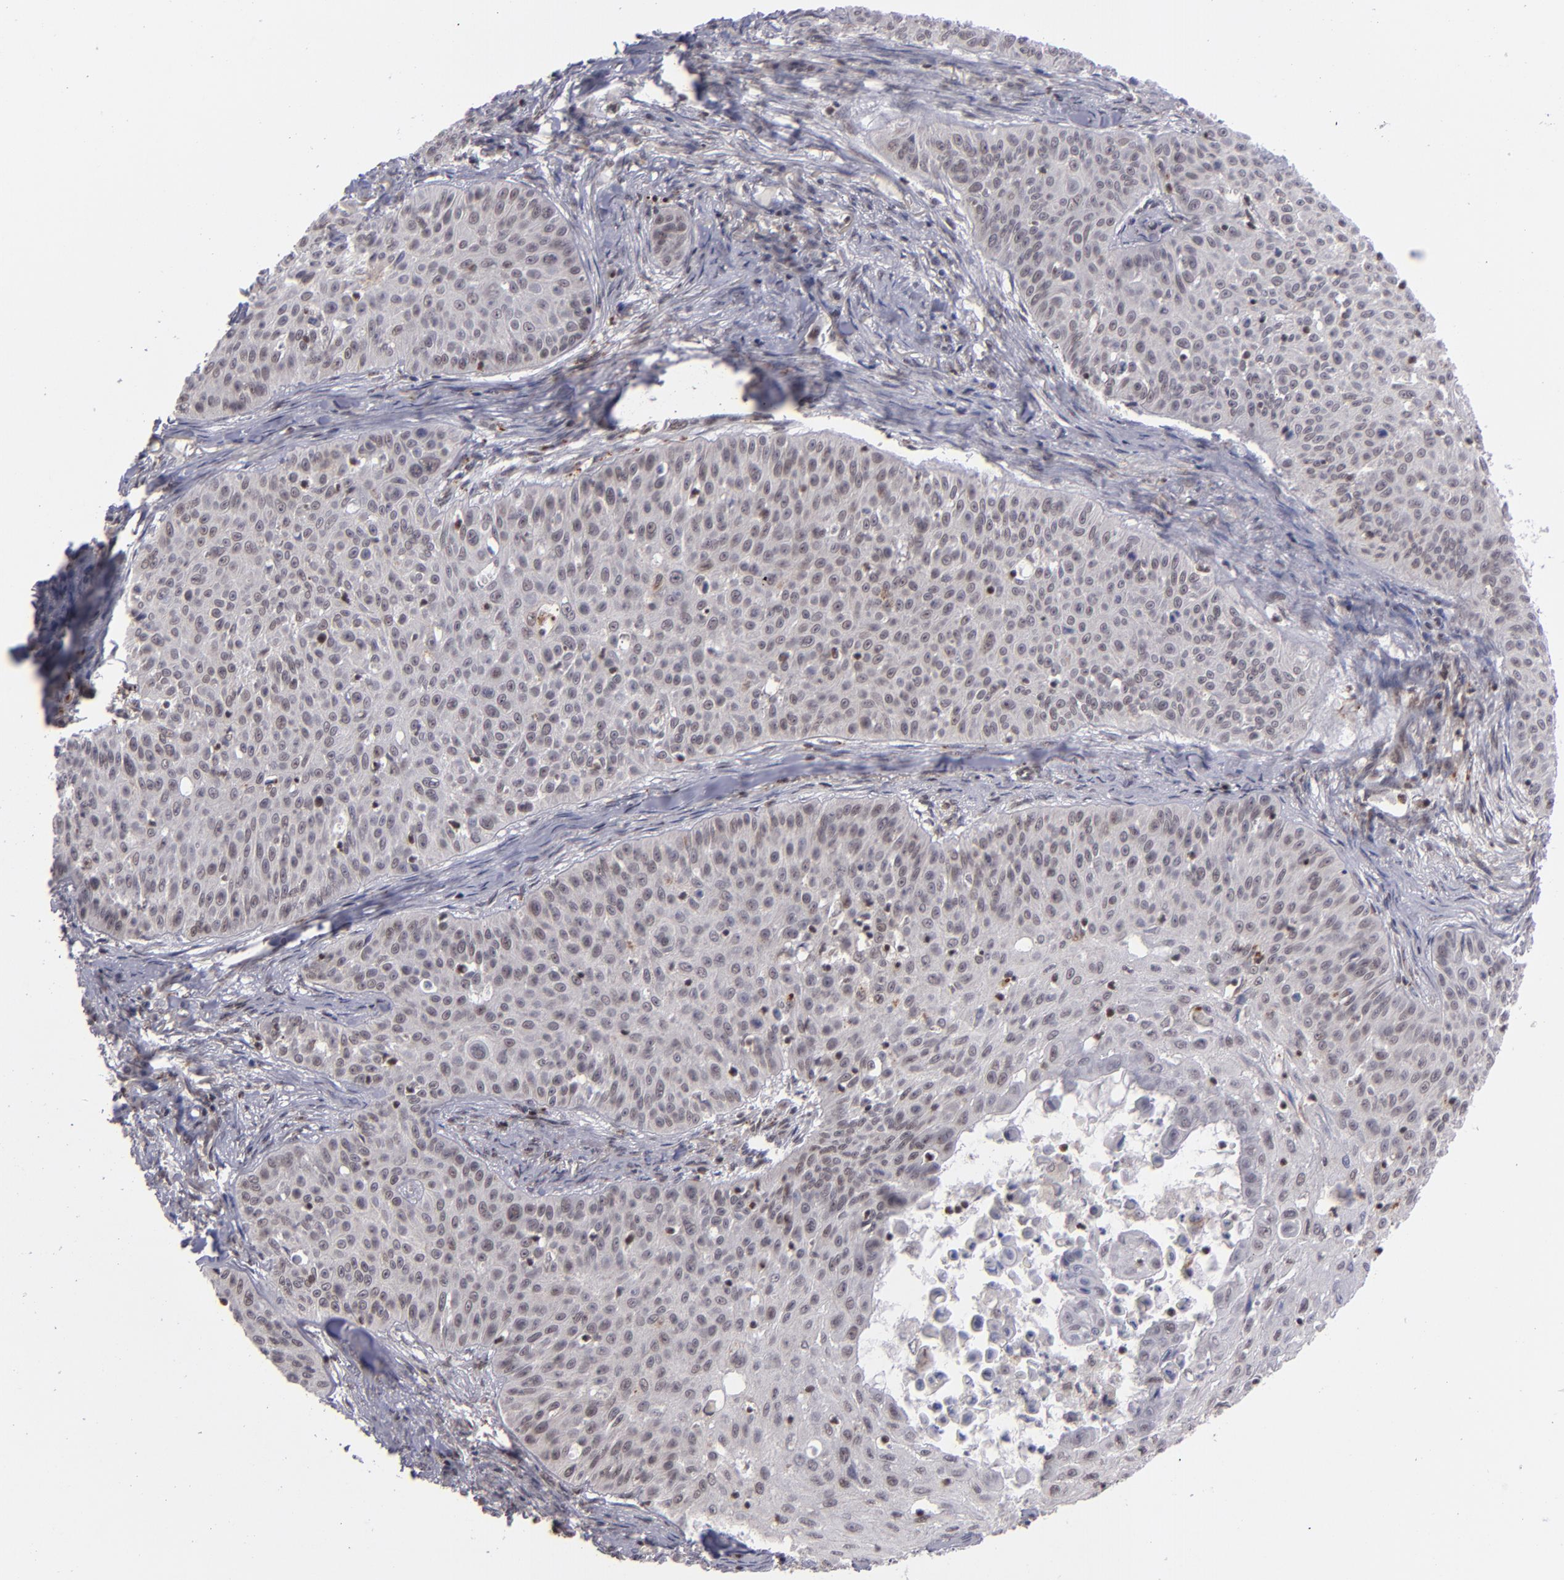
{"staining": {"intensity": "moderate", "quantity": ">75%", "location": "cytoplasmic/membranous,nuclear"}, "tissue": "skin cancer", "cell_type": "Tumor cells", "image_type": "cancer", "snomed": [{"axis": "morphology", "description": "Squamous cell carcinoma, NOS"}, {"axis": "topography", "description": "Skin"}], "caption": "This is a photomicrograph of IHC staining of skin squamous cell carcinoma, which shows moderate positivity in the cytoplasmic/membranous and nuclear of tumor cells.", "gene": "MLLT3", "patient": {"sex": "male", "age": 82}}